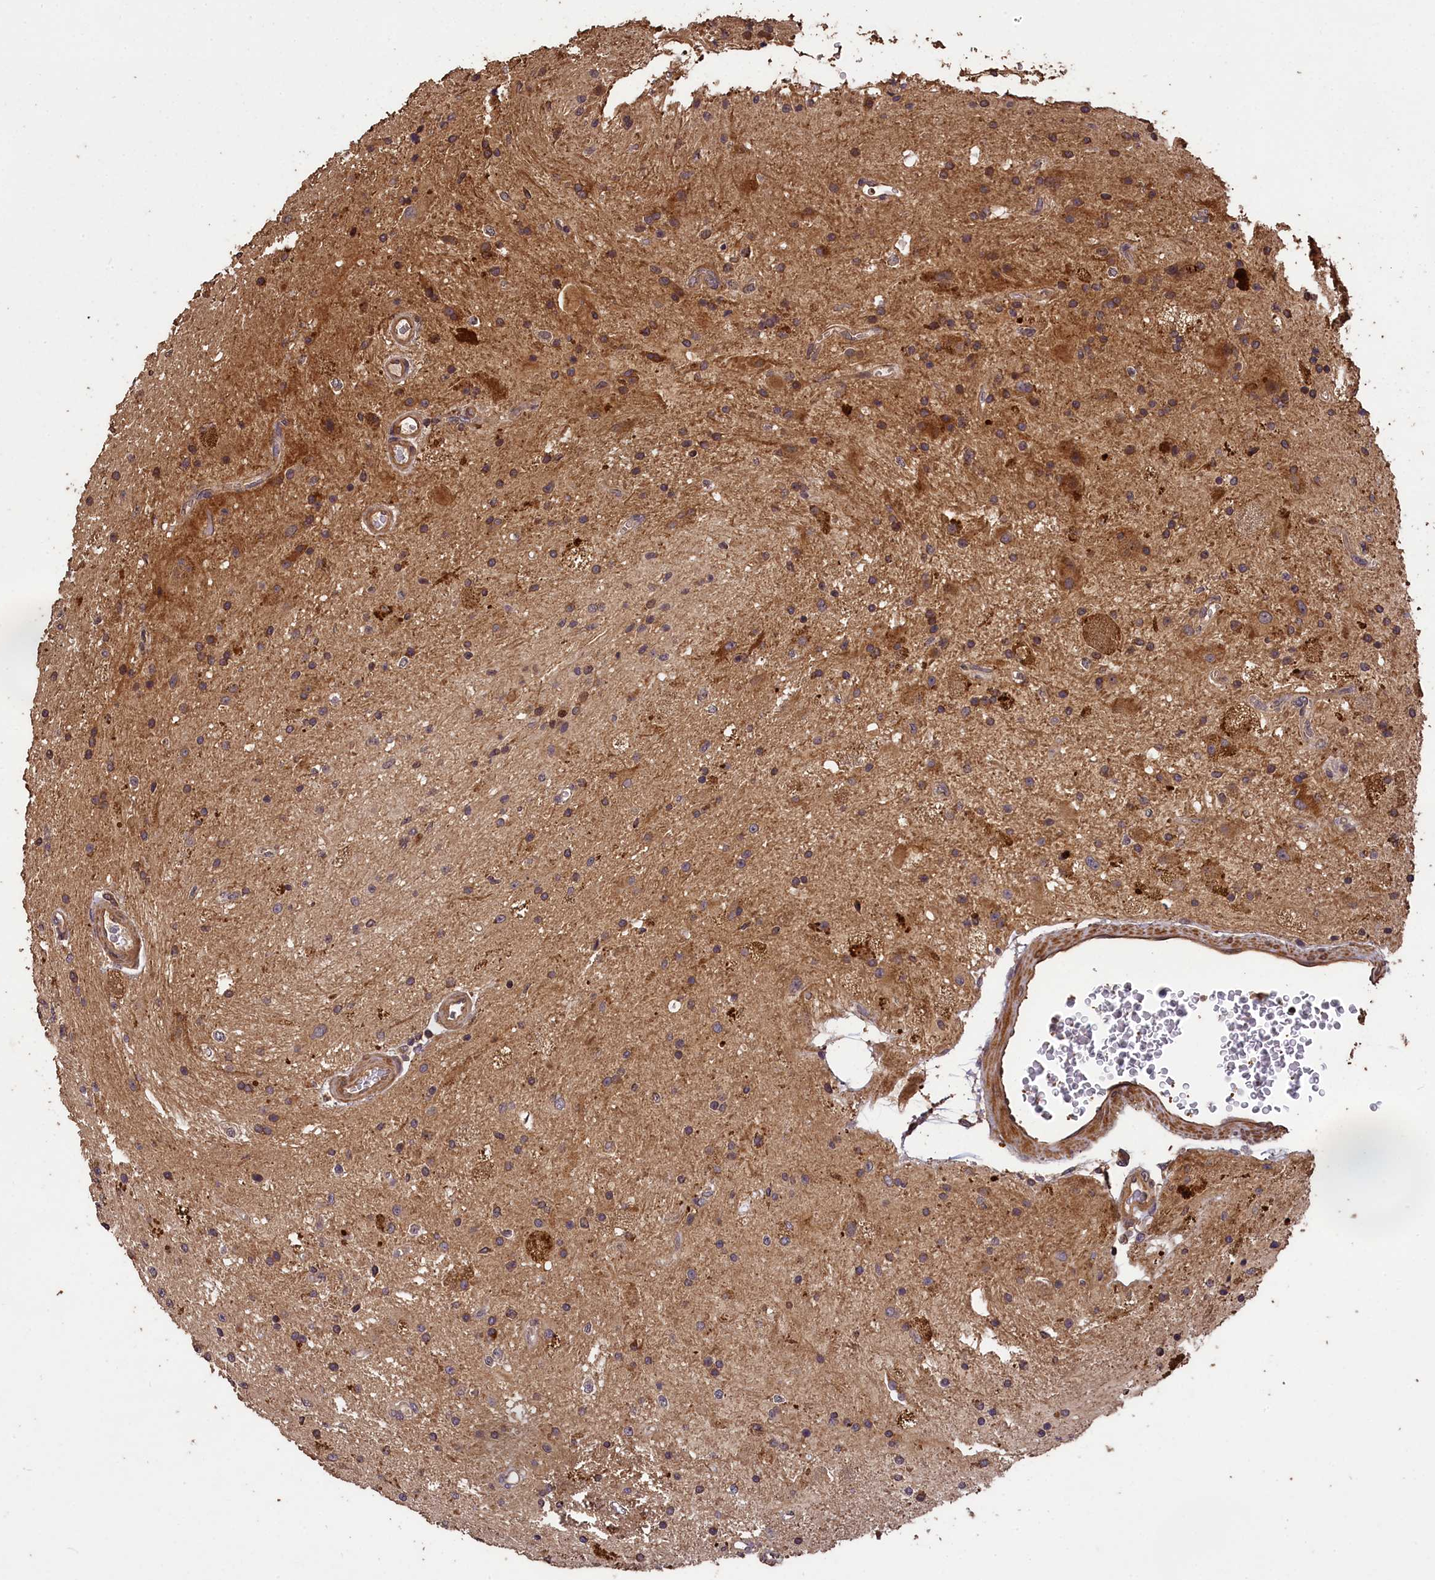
{"staining": {"intensity": "moderate", "quantity": "<25%", "location": "cytoplasmic/membranous"}, "tissue": "glioma", "cell_type": "Tumor cells", "image_type": "cancer", "snomed": [{"axis": "morphology", "description": "Glioma, malignant, High grade"}, {"axis": "topography", "description": "Brain"}], "caption": "The immunohistochemical stain labels moderate cytoplasmic/membranous expression in tumor cells of glioma tissue. The staining was performed using DAB (3,3'-diaminobenzidine), with brown indicating positive protein expression. Nuclei are stained blue with hematoxylin.", "gene": "CHD9", "patient": {"sex": "male", "age": 34}}